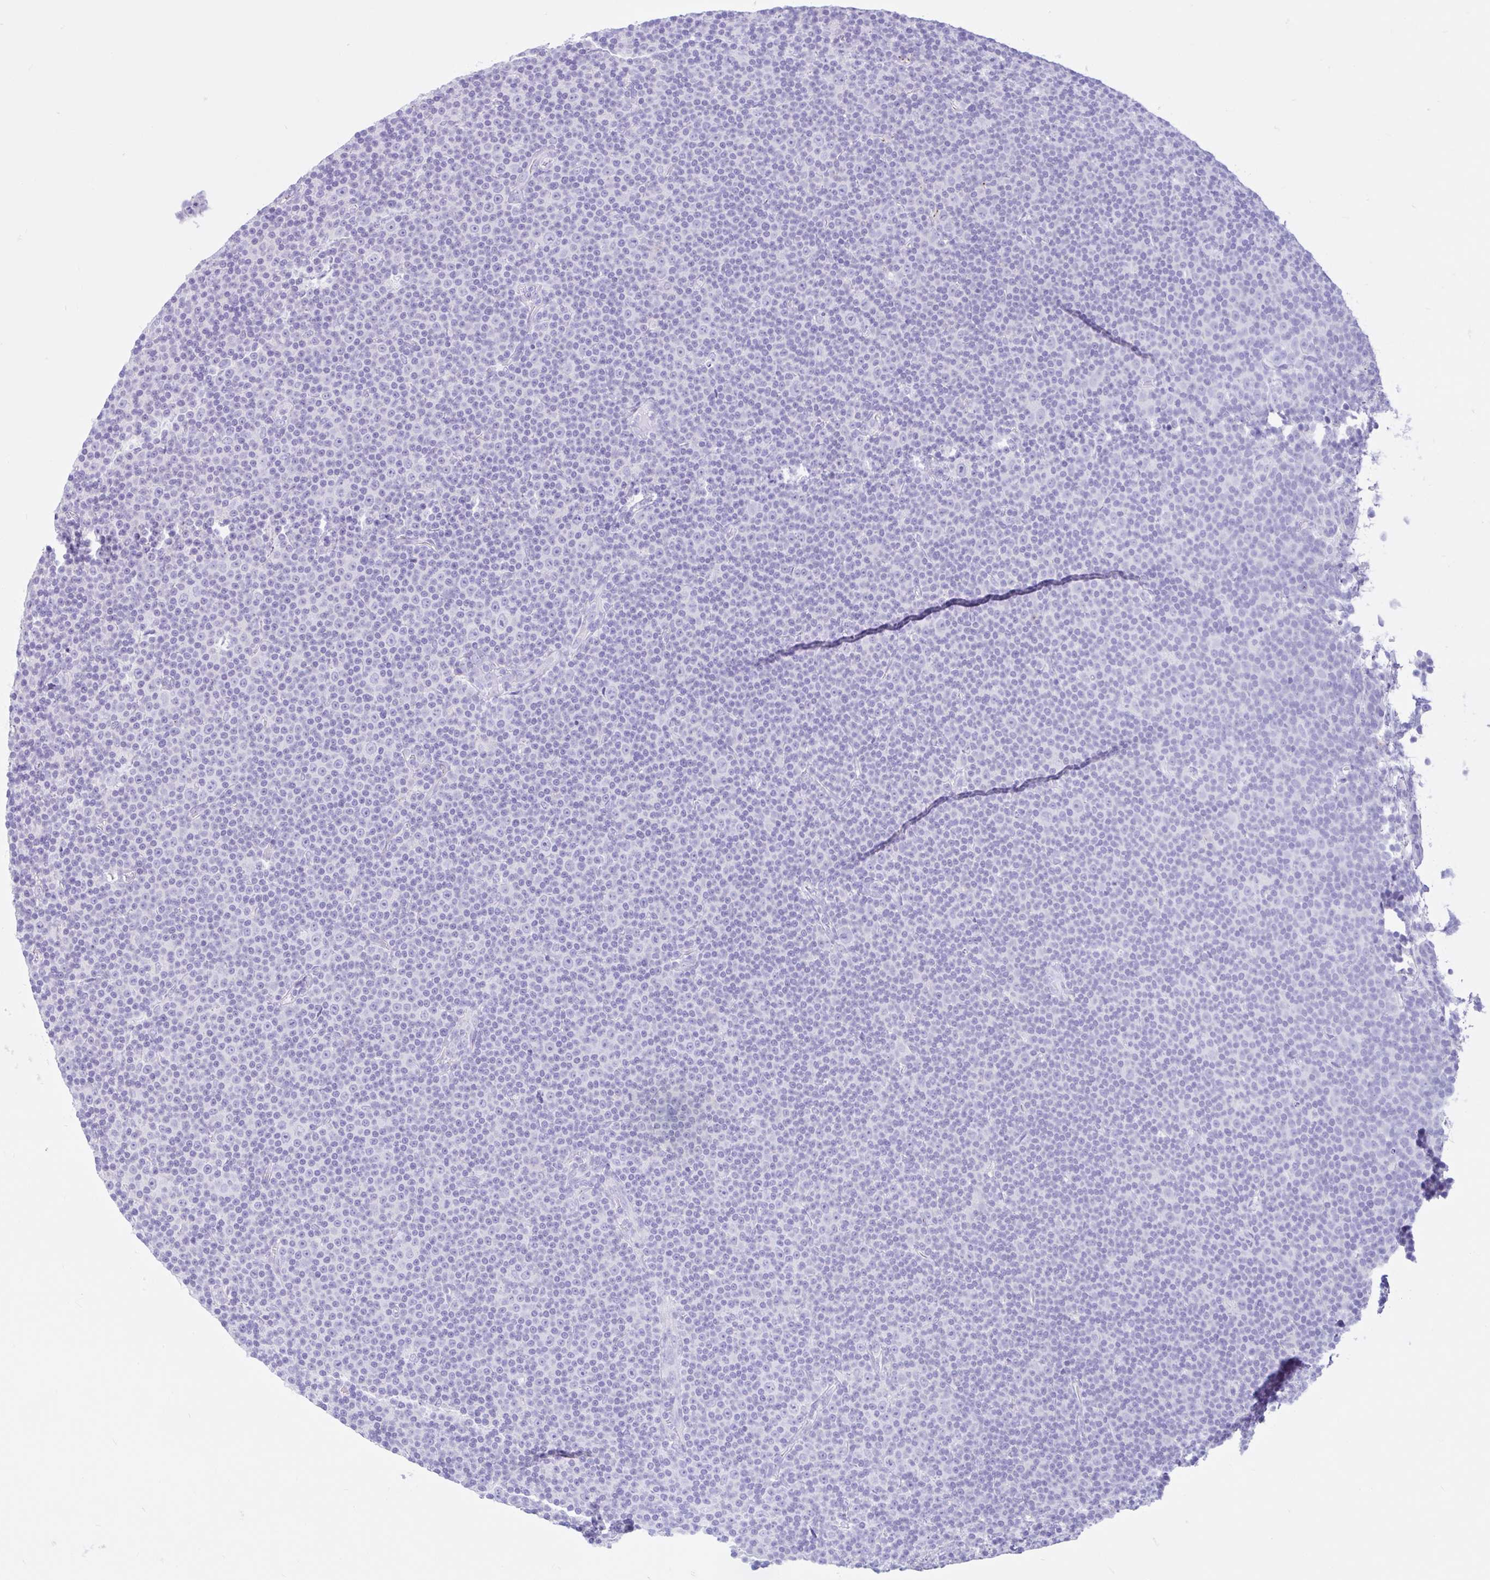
{"staining": {"intensity": "negative", "quantity": "none", "location": "none"}, "tissue": "lymphoma", "cell_type": "Tumor cells", "image_type": "cancer", "snomed": [{"axis": "morphology", "description": "Malignant lymphoma, non-Hodgkin's type, Low grade"}, {"axis": "topography", "description": "Lymph node"}], "caption": "Low-grade malignant lymphoma, non-Hodgkin's type stained for a protein using IHC shows no positivity tumor cells.", "gene": "CYP19A1", "patient": {"sex": "female", "age": 67}}